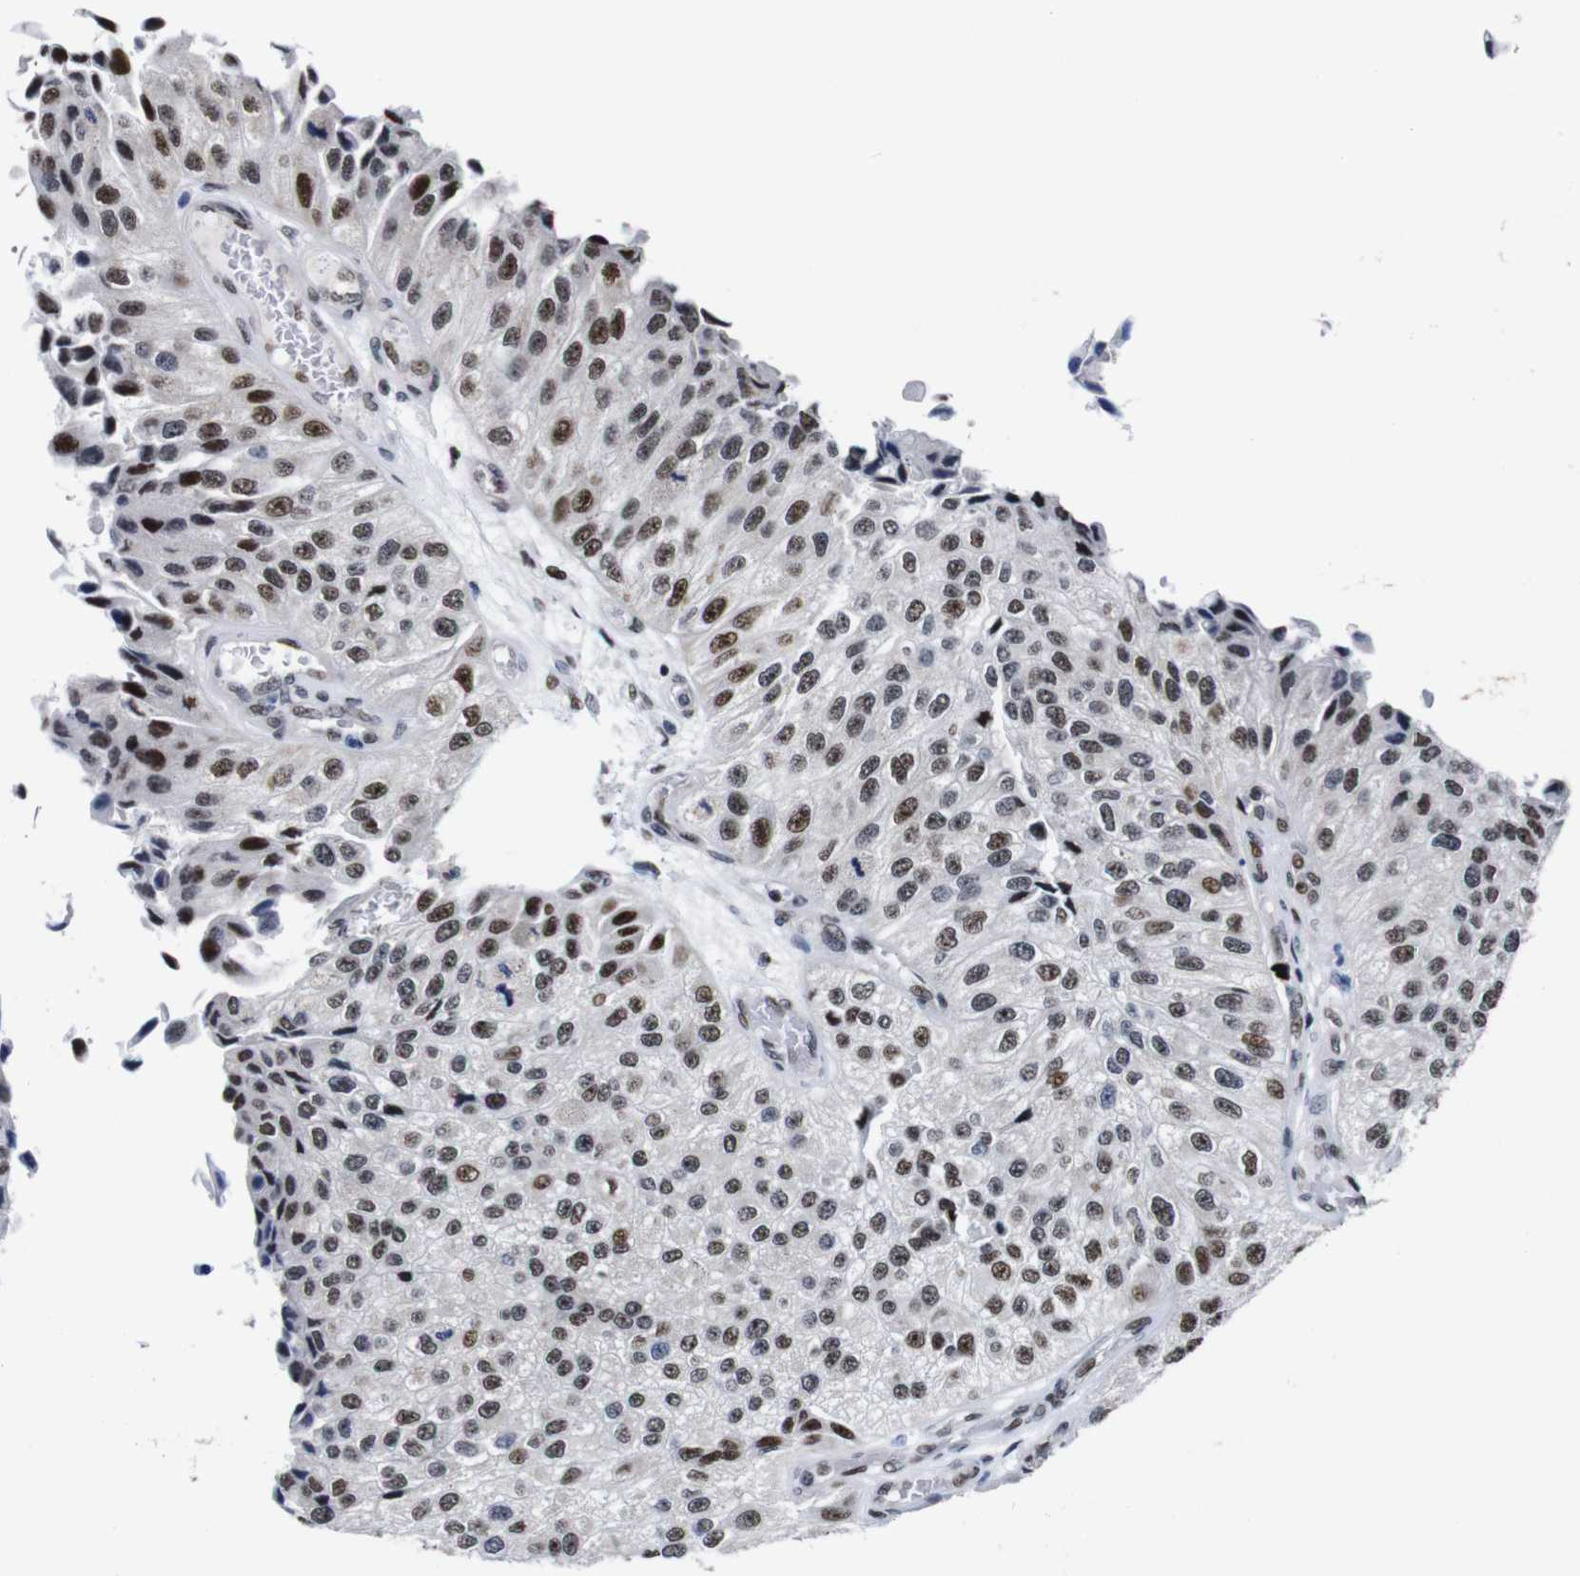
{"staining": {"intensity": "moderate", "quantity": ">75%", "location": "nuclear"}, "tissue": "urothelial cancer", "cell_type": "Tumor cells", "image_type": "cancer", "snomed": [{"axis": "morphology", "description": "Urothelial carcinoma, High grade"}, {"axis": "topography", "description": "Kidney"}, {"axis": "topography", "description": "Urinary bladder"}], "caption": "Urothelial cancer stained with DAB immunohistochemistry (IHC) reveals medium levels of moderate nuclear staining in approximately >75% of tumor cells.", "gene": "GATA6", "patient": {"sex": "male", "age": 77}}